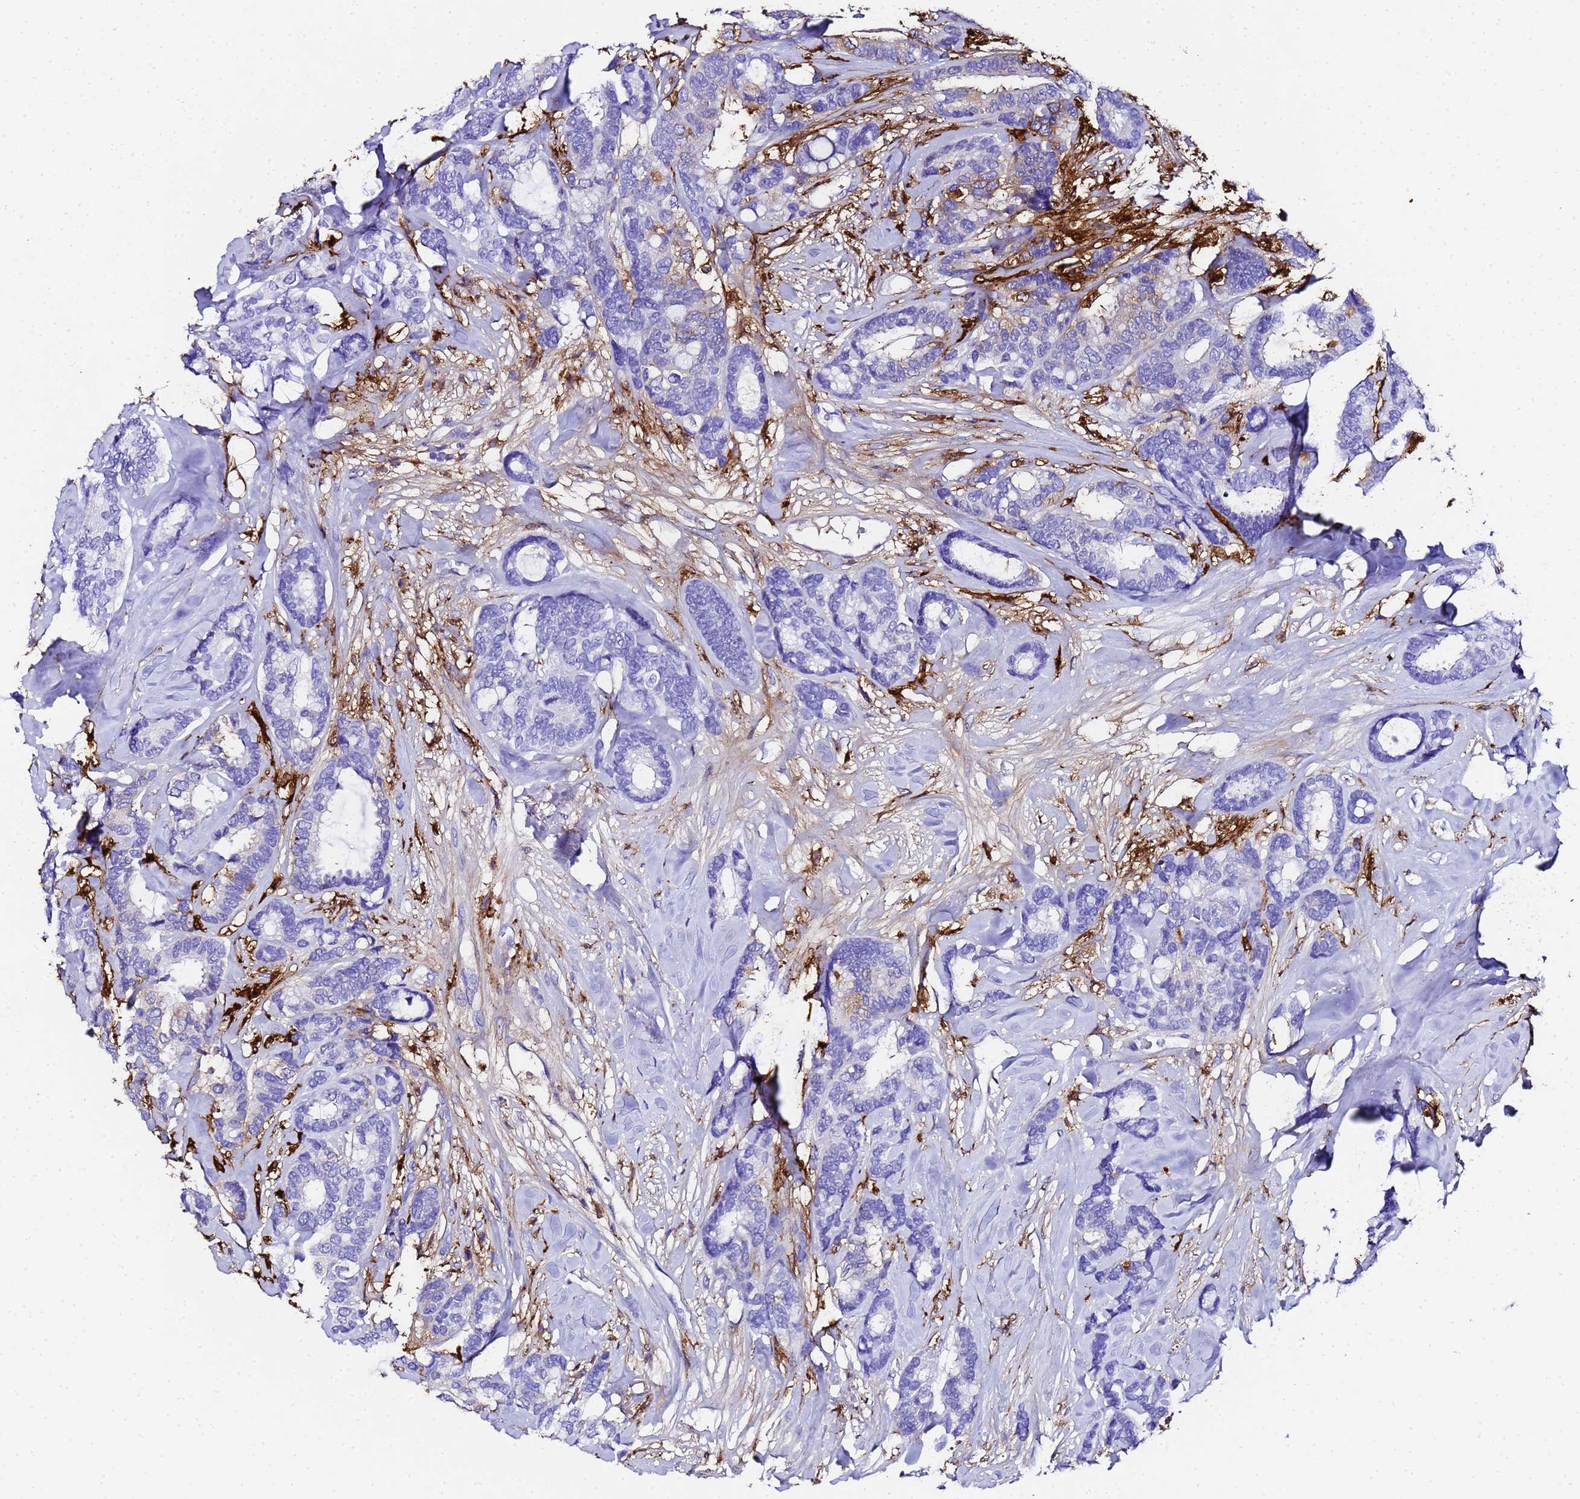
{"staining": {"intensity": "negative", "quantity": "none", "location": "none"}, "tissue": "breast cancer", "cell_type": "Tumor cells", "image_type": "cancer", "snomed": [{"axis": "morphology", "description": "Duct carcinoma"}, {"axis": "topography", "description": "Breast"}], "caption": "Breast cancer was stained to show a protein in brown. There is no significant positivity in tumor cells.", "gene": "FTL", "patient": {"sex": "female", "age": 87}}